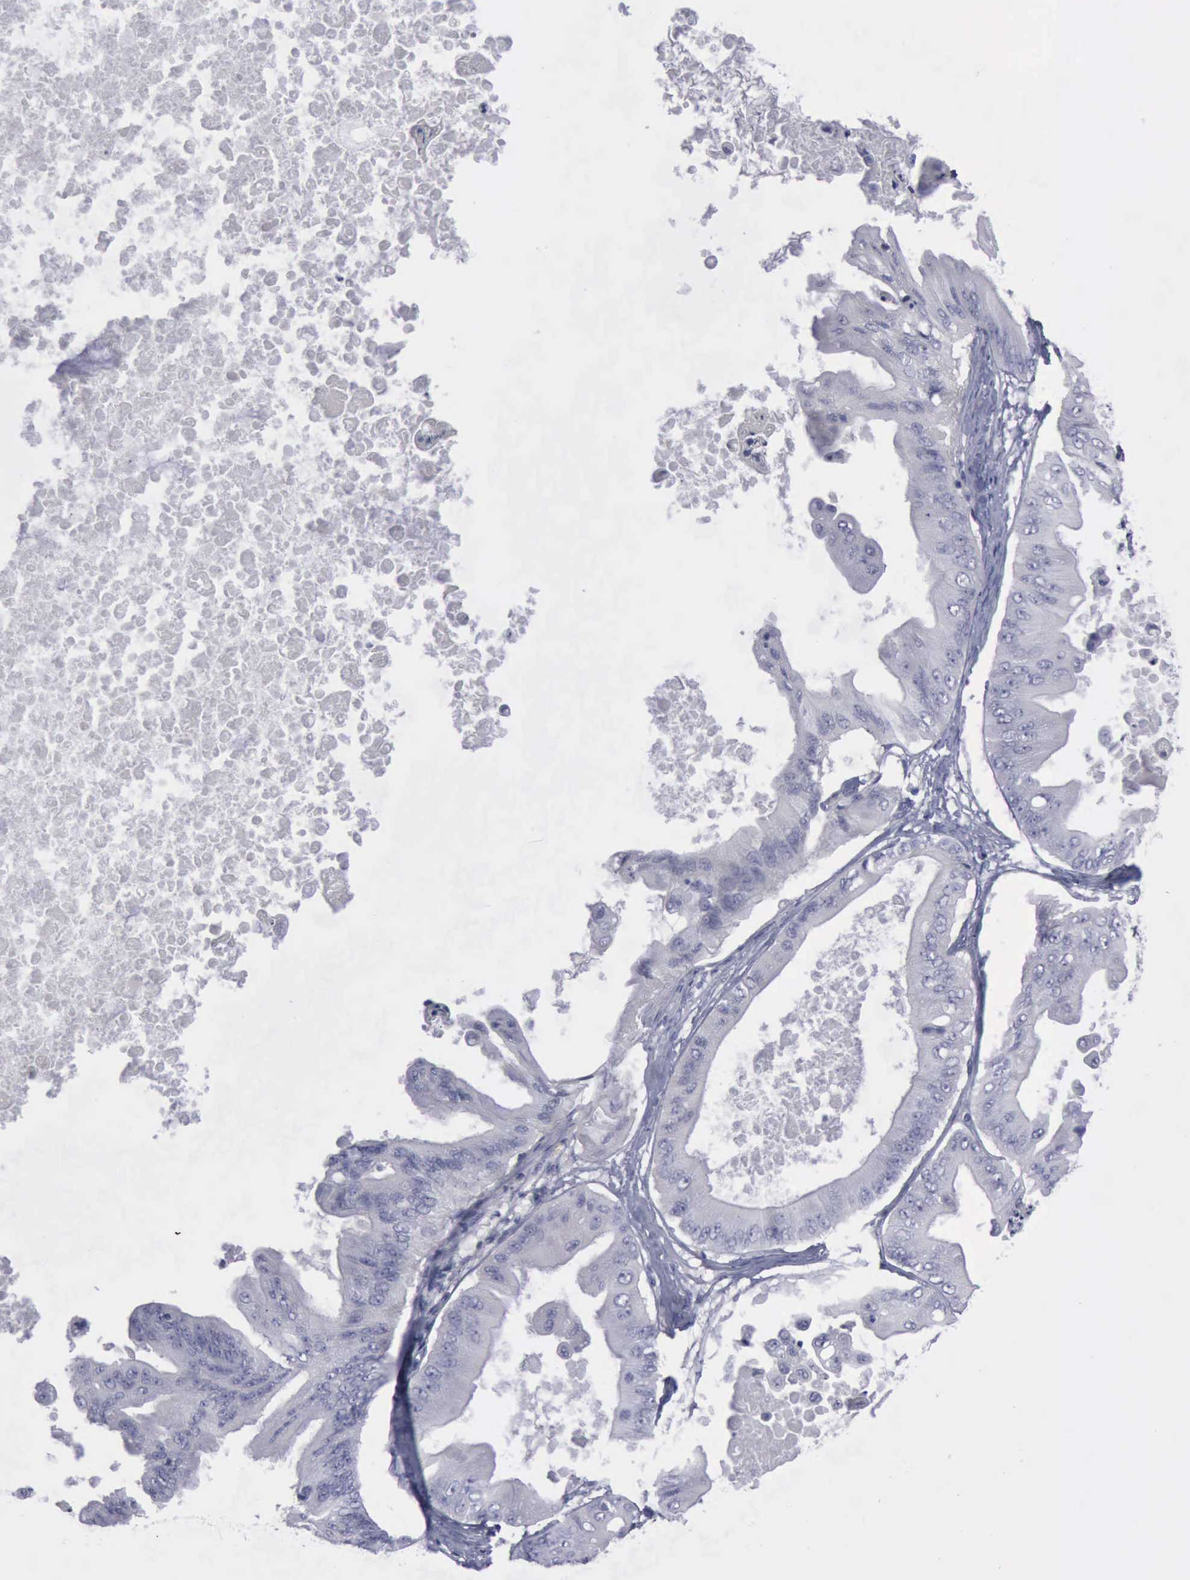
{"staining": {"intensity": "negative", "quantity": "none", "location": "none"}, "tissue": "ovarian cancer", "cell_type": "Tumor cells", "image_type": "cancer", "snomed": [{"axis": "morphology", "description": "Cystadenocarcinoma, mucinous, NOS"}, {"axis": "topography", "description": "Ovary"}], "caption": "DAB (3,3'-diaminobenzidine) immunohistochemical staining of mucinous cystadenocarcinoma (ovarian) demonstrates no significant expression in tumor cells.", "gene": "CDH2", "patient": {"sex": "female", "age": 37}}